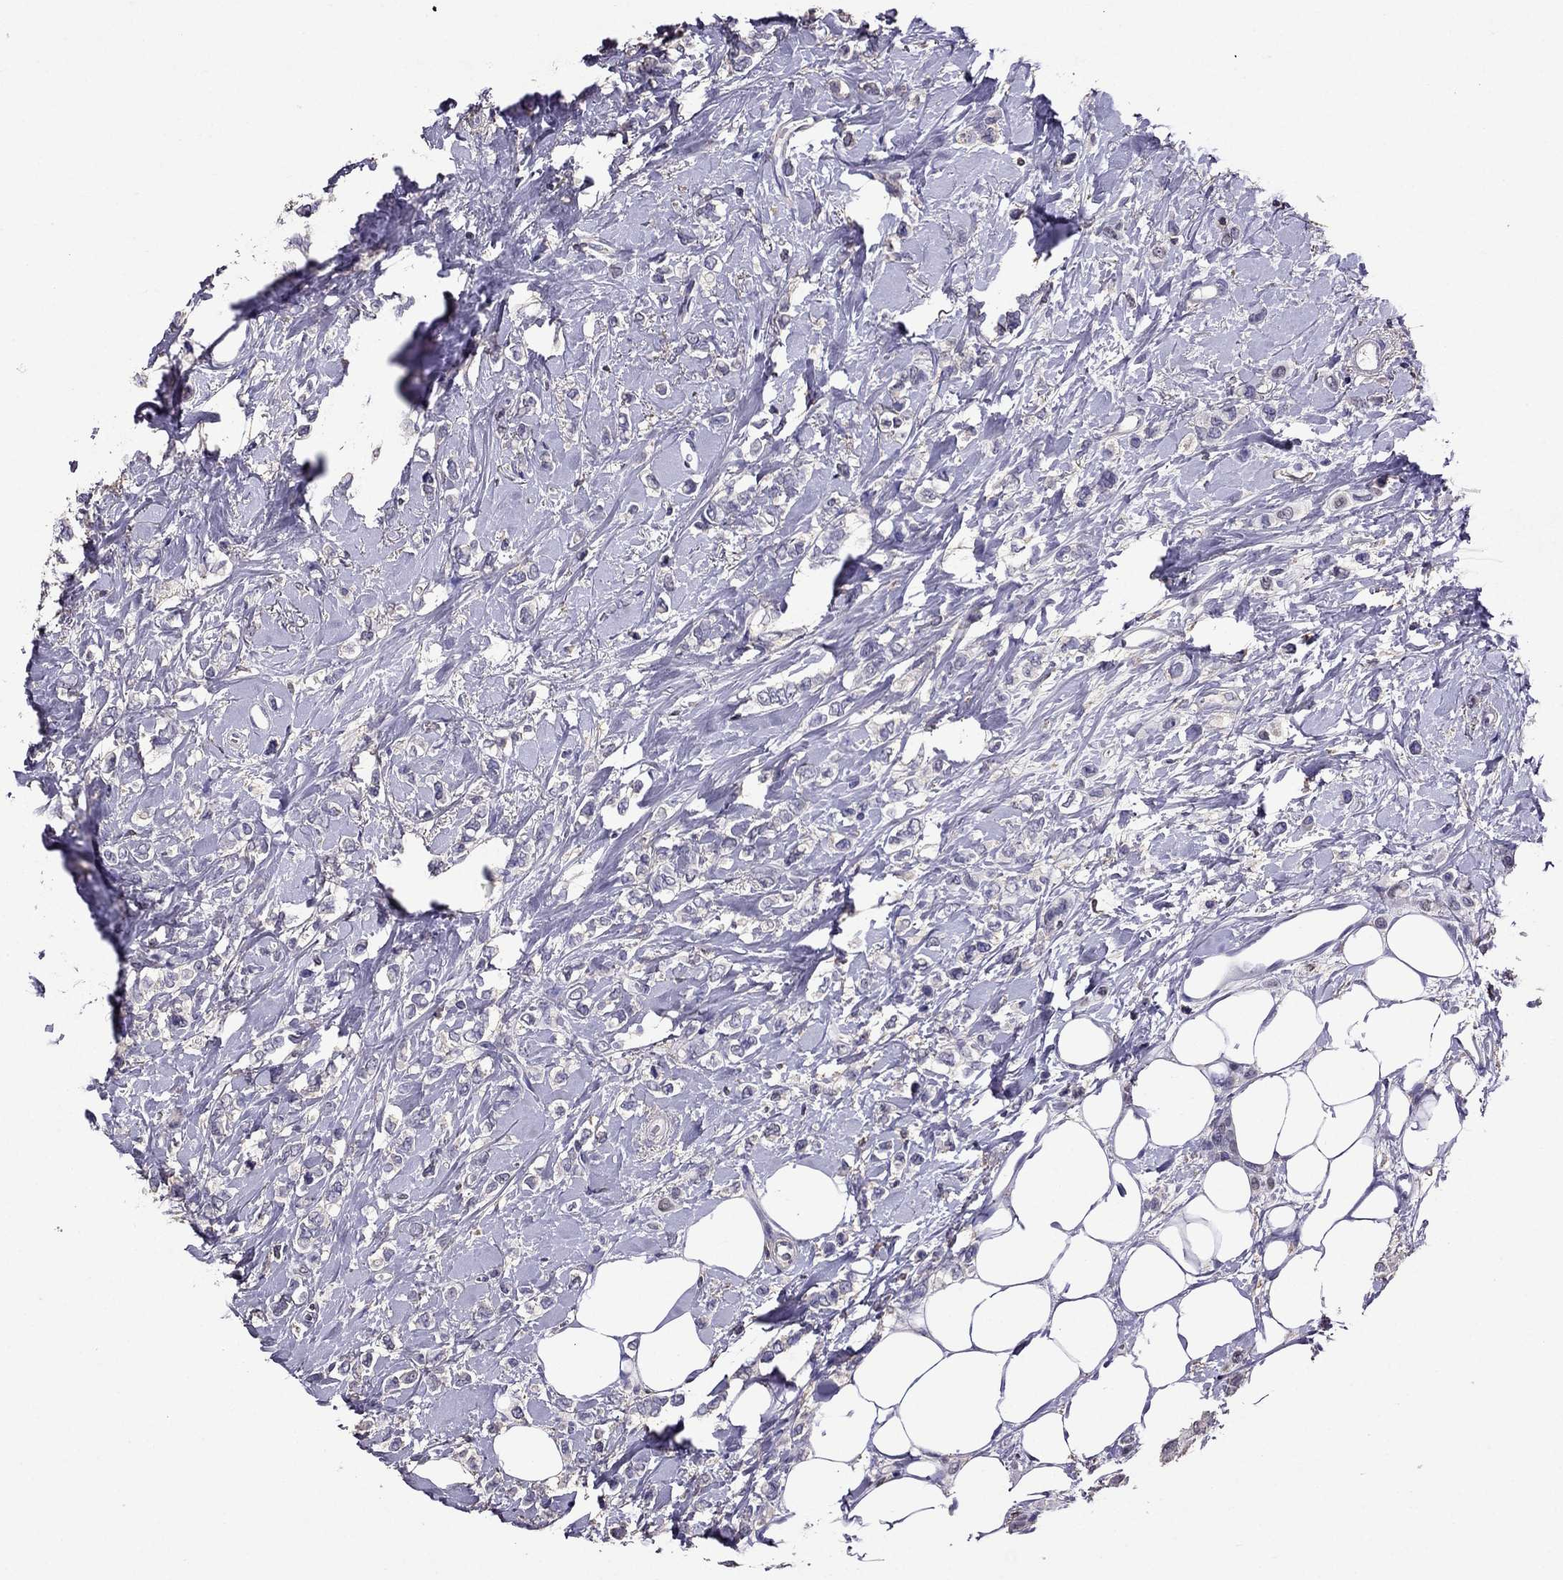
{"staining": {"intensity": "negative", "quantity": "none", "location": "none"}, "tissue": "breast cancer", "cell_type": "Tumor cells", "image_type": "cancer", "snomed": [{"axis": "morphology", "description": "Lobular carcinoma"}, {"axis": "topography", "description": "Breast"}], "caption": "Image shows no protein positivity in tumor cells of lobular carcinoma (breast) tissue.", "gene": "NKX3-1", "patient": {"sex": "female", "age": 66}}